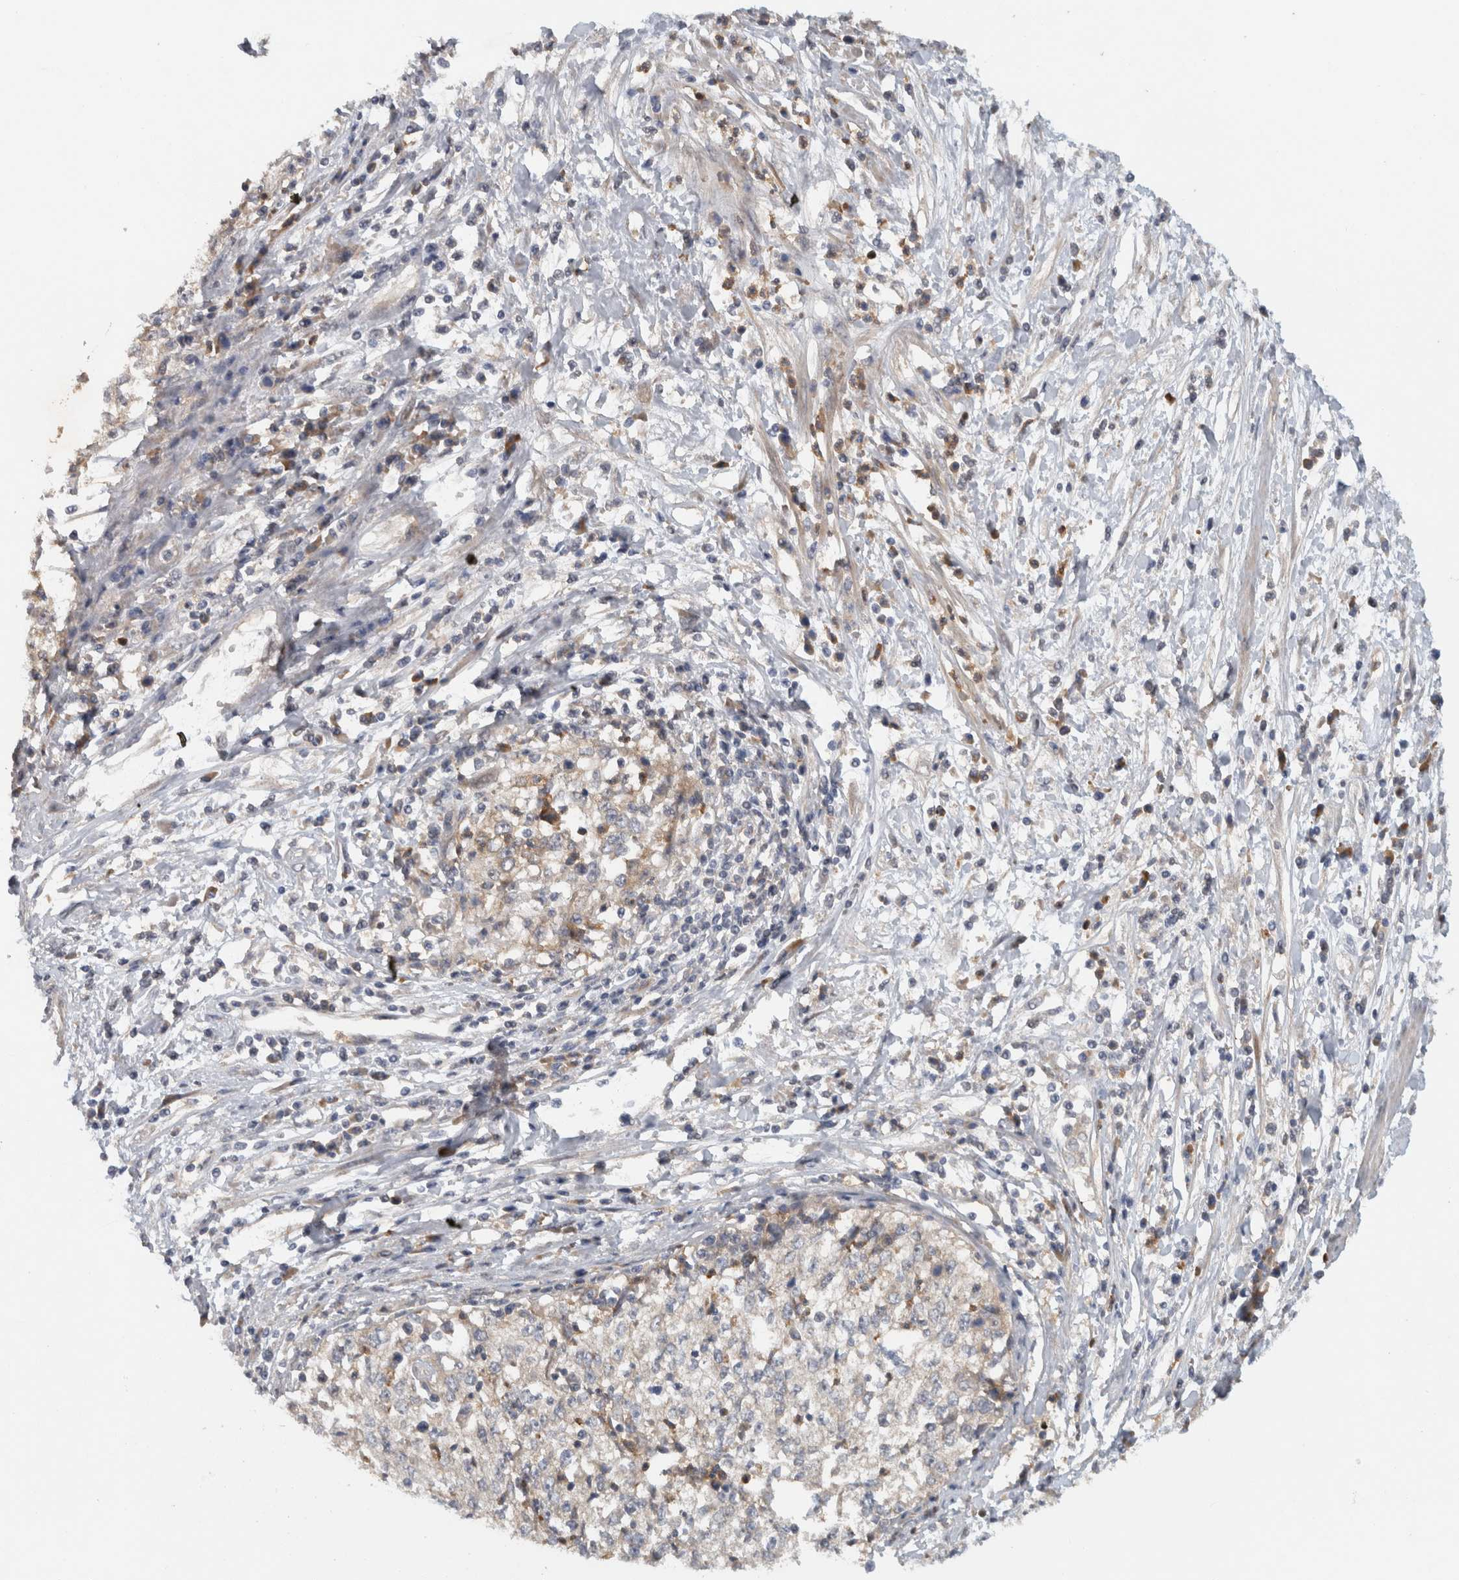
{"staining": {"intensity": "weak", "quantity": "<25%", "location": "cytoplasmic/membranous"}, "tissue": "cervical cancer", "cell_type": "Tumor cells", "image_type": "cancer", "snomed": [{"axis": "morphology", "description": "Squamous cell carcinoma, NOS"}, {"axis": "topography", "description": "Cervix"}], "caption": "A high-resolution histopathology image shows IHC staining of cervical squamous cell carcinoma, which shows no significant expression in tumor cells.", "gene": "VEPH1", "patient": {"sex": "female", "age": 57}}